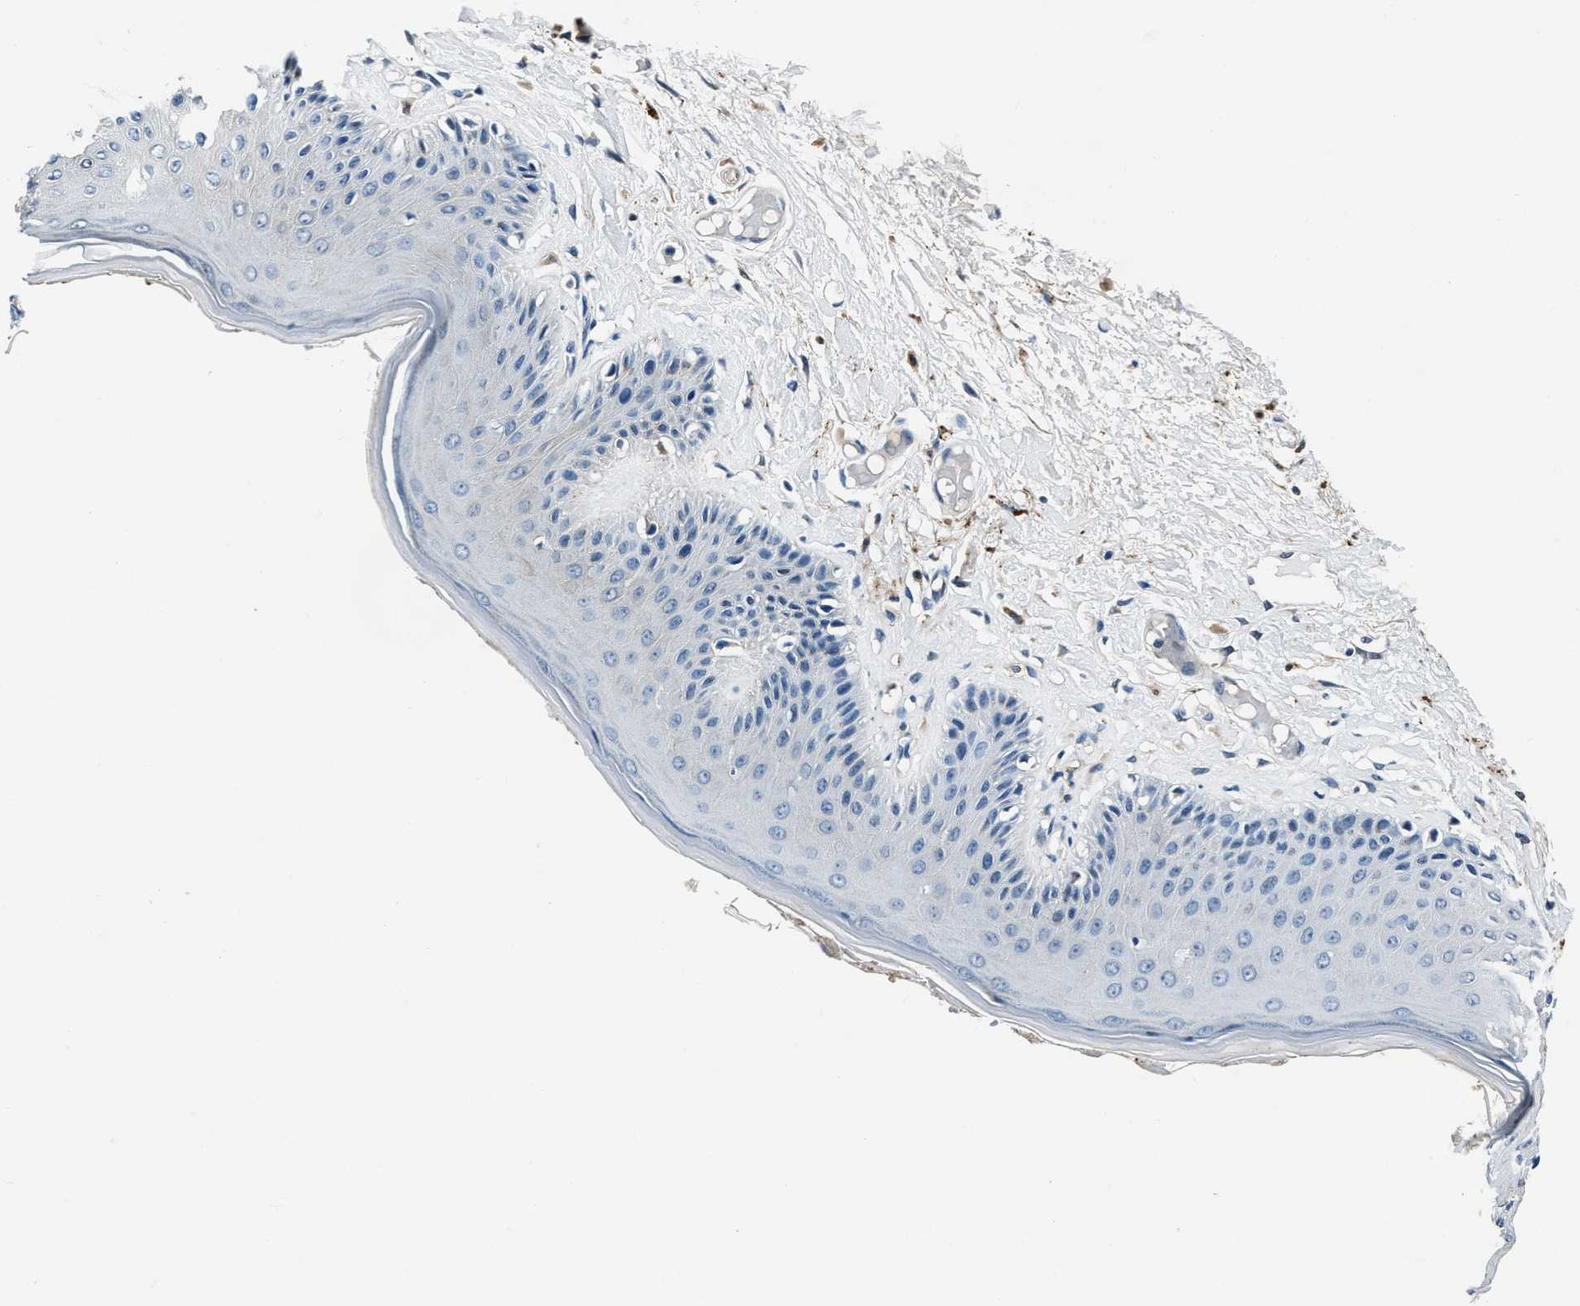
{"staining": {"intensity": "weak", "quantity": "<25%", "location": "cytoplasmic/membranous"}, "tissue": "skin", "cell_type": "Epidermal cells", "image_type": "normal", "snomed": [{"axis": "morphology", "description": "Normal tissue, NOS"}, {"axis": "topography", "description": "Vulva"}], "caption": "Skin stained for a protein using IHC reveals no staining epidermal cells.", "gene": "PTPDC1", "patient": {"sex": "female", "age": 73}}